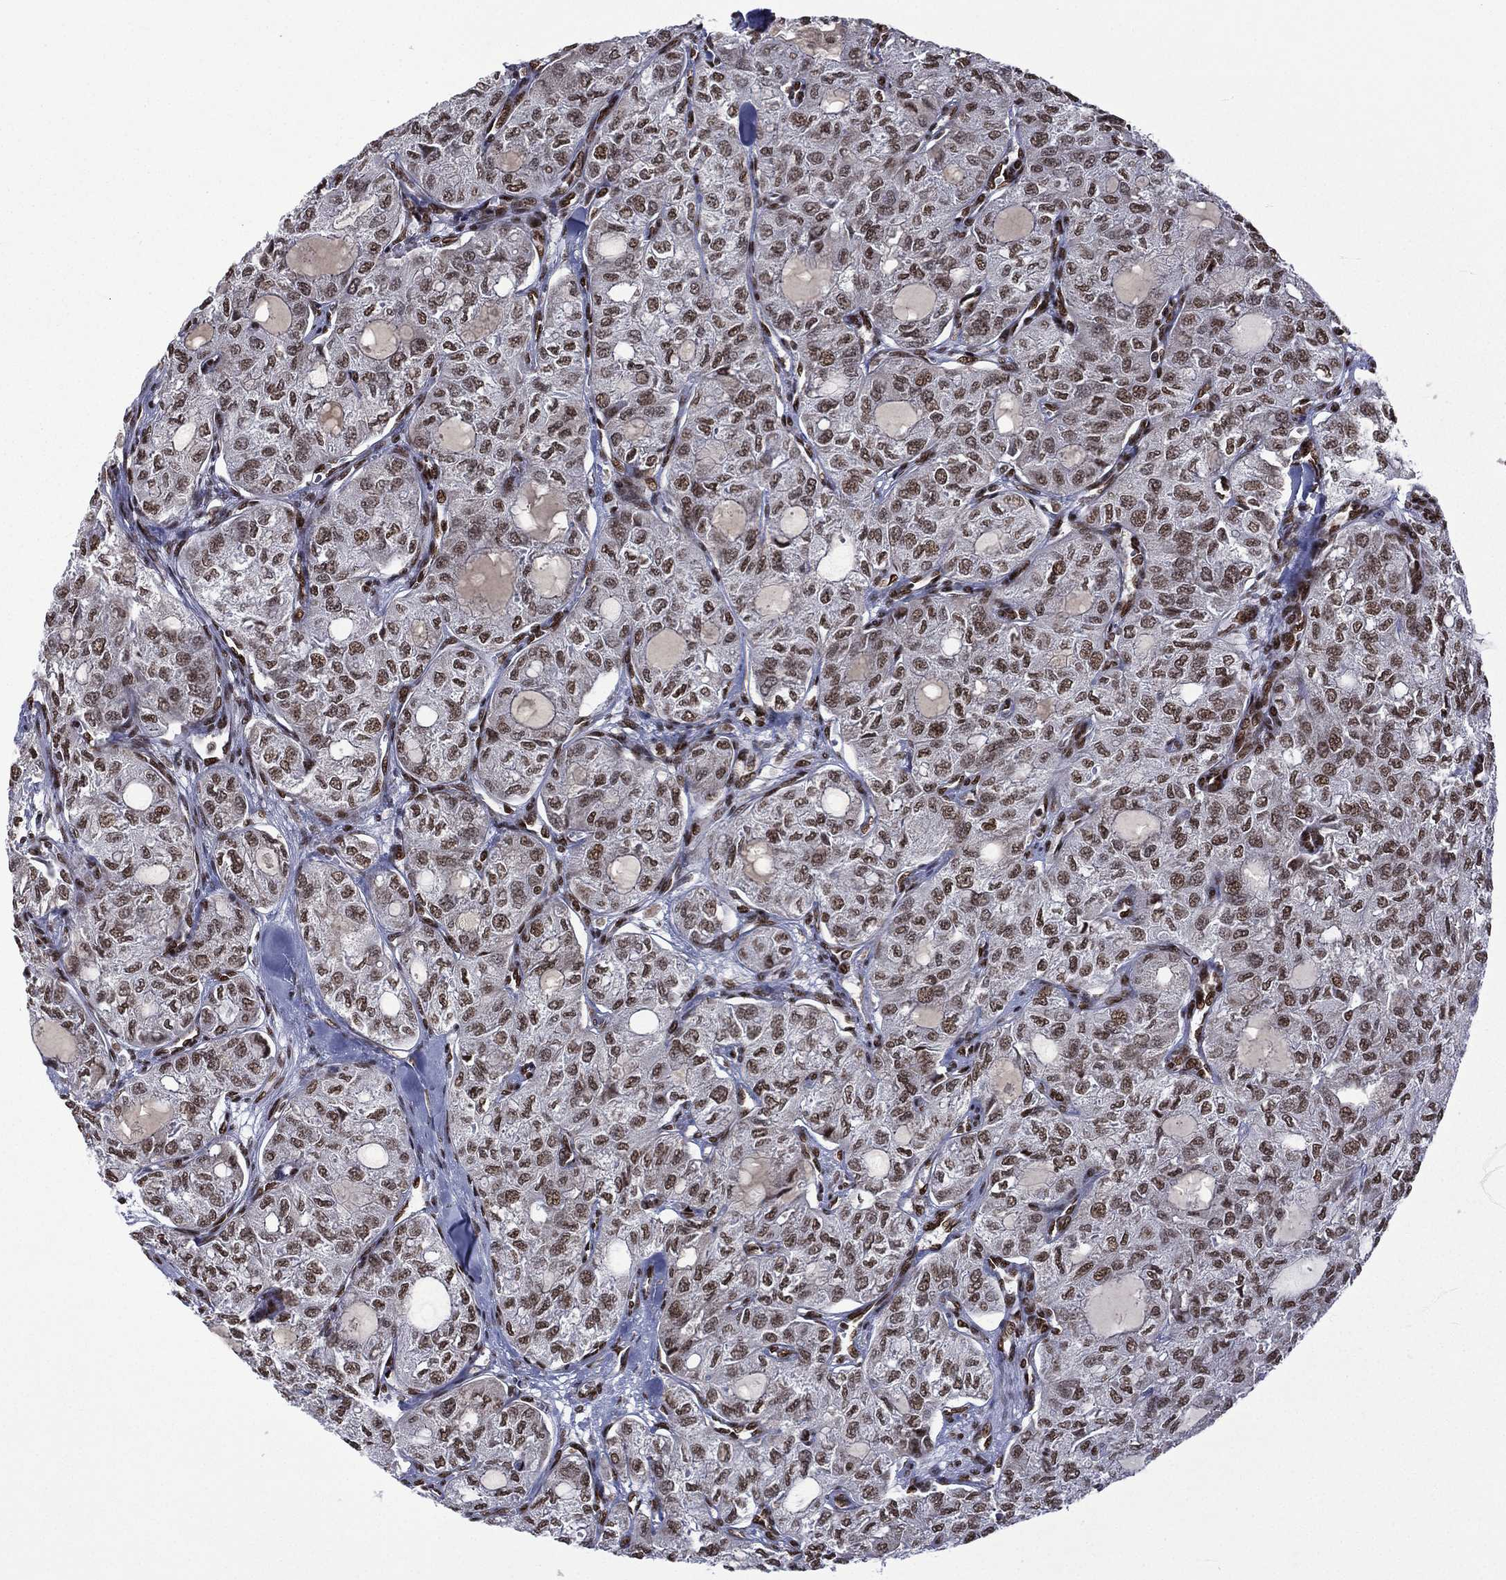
{"staining": {"intensity": "strong", "quantity": ">75%", "location": "nuclear"}, "tissue": "thyroid cancer", "cell_type": "Tumor cells", "image_type": "cancer", "snomed": [{"axis": "morphology", "description": "Follicular adenoma carcinoma, NOS"}, {"axis": "topography", "description": "Thyroid gland"}], "caption": "Protein analysis of thyroid cancer (follicular adenoma carcinoma) tissue exhibits strong nuclear positivity in about >75% of tumor cells. The staining was performed using DAB to visualize the protein expression in brown, while the nuclei were stained in blue with hematoxylin (Magnification: 20x).", "gene": "C5orf24", "patient": {"sex": "male", "age": 75}}